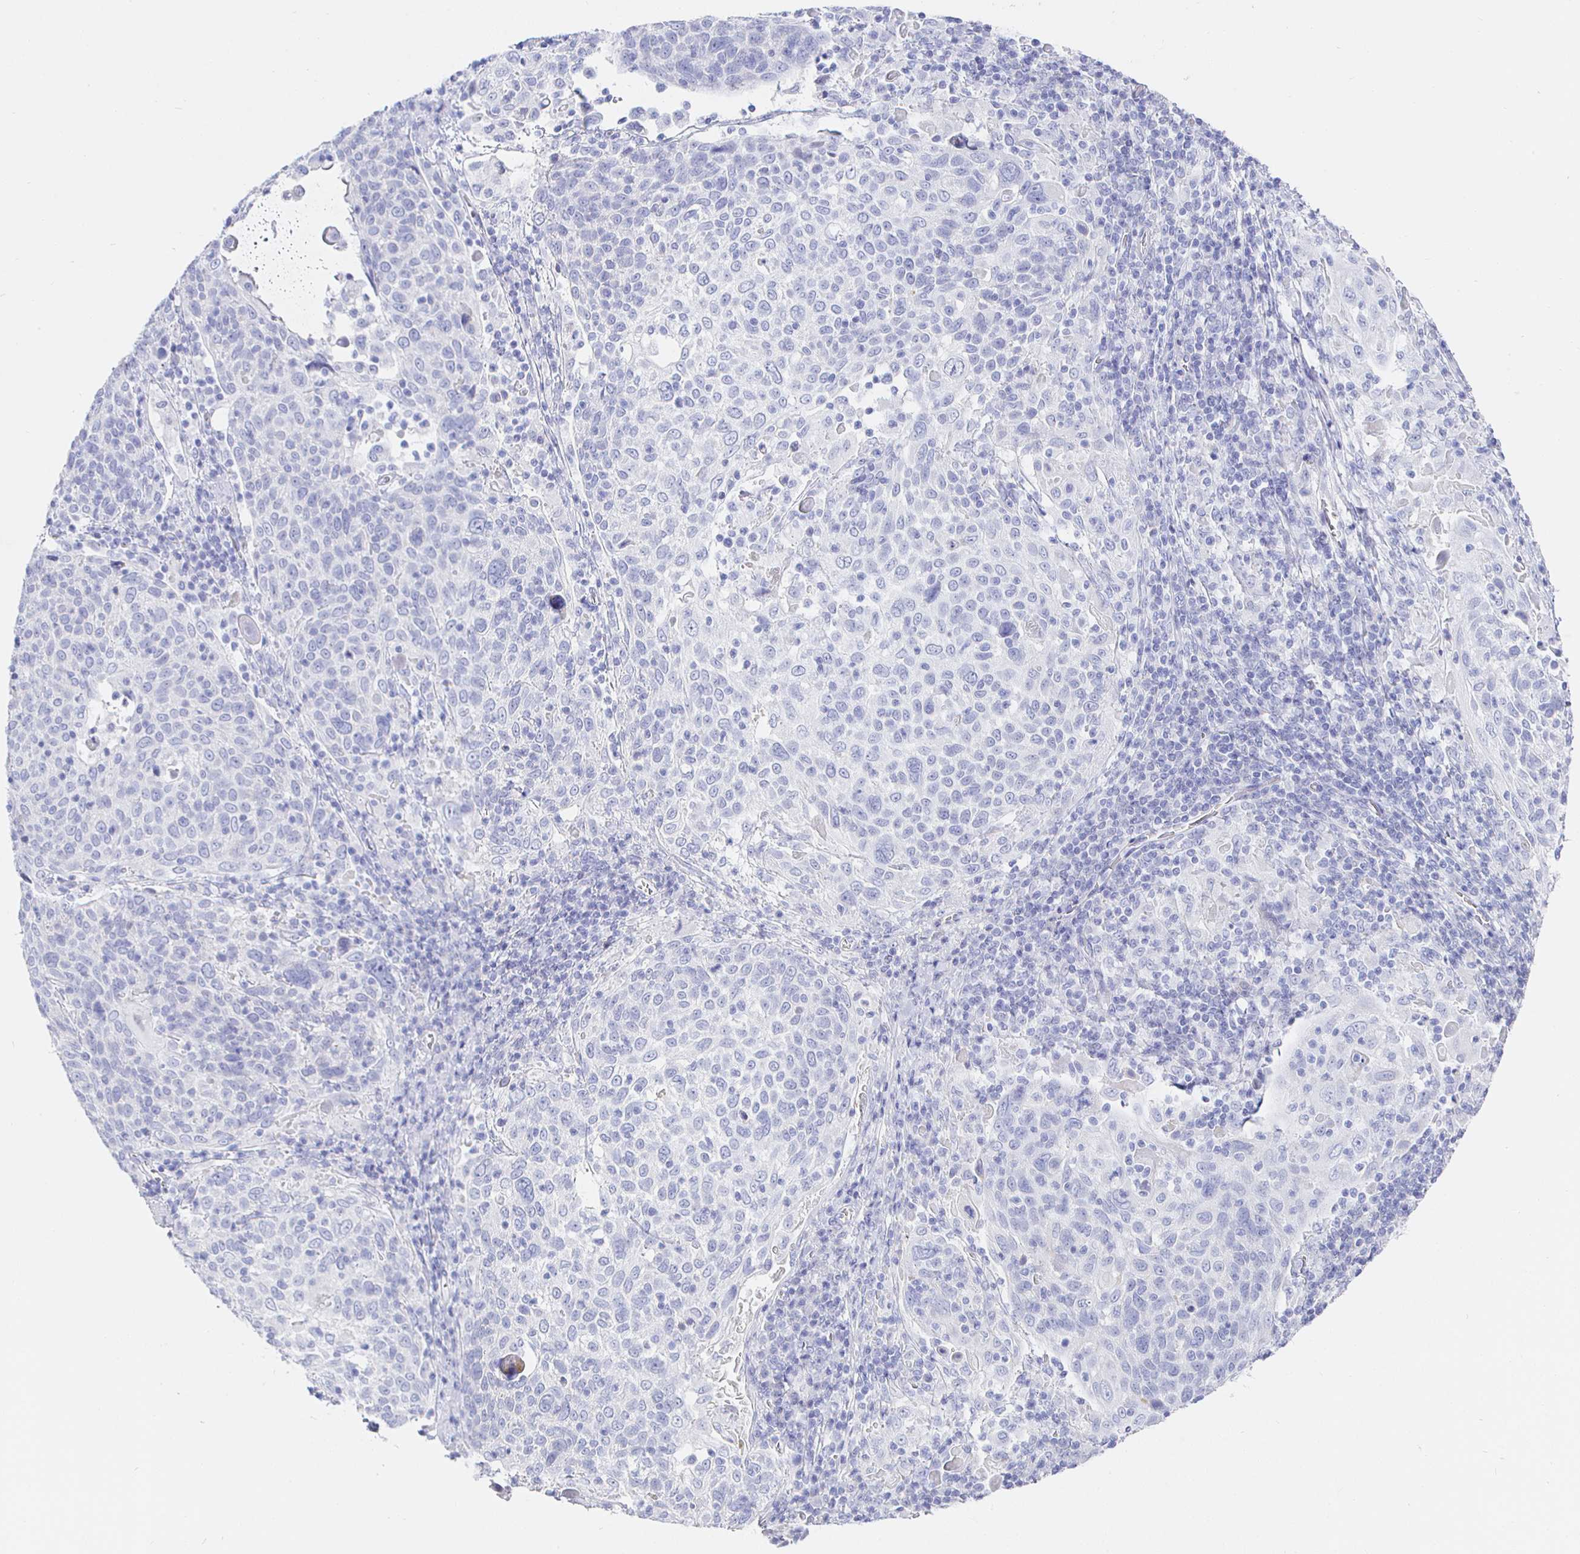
{"staining": {"intensity": "negative", "quantity": "none", "location": "none"}, "tissue": "cervical cancer", "cell_type": "Tumor cells", "image_type": "cancer", "snomed": [{"axis": "morphology", "description": "Squamous cell carcinoma, NOS"}, {"axis": "topography", "description": "Cervix"}], "caption": "Tumor cells show no significant protein expression in cervical cancer (squamous cell carcinoma). (DAB (3,3'-diaminobenzidine) immunohistochemistry with hematoxylin counter stain).", "gene": "CR2", "patient": {"sex": "female", "age": 61}}